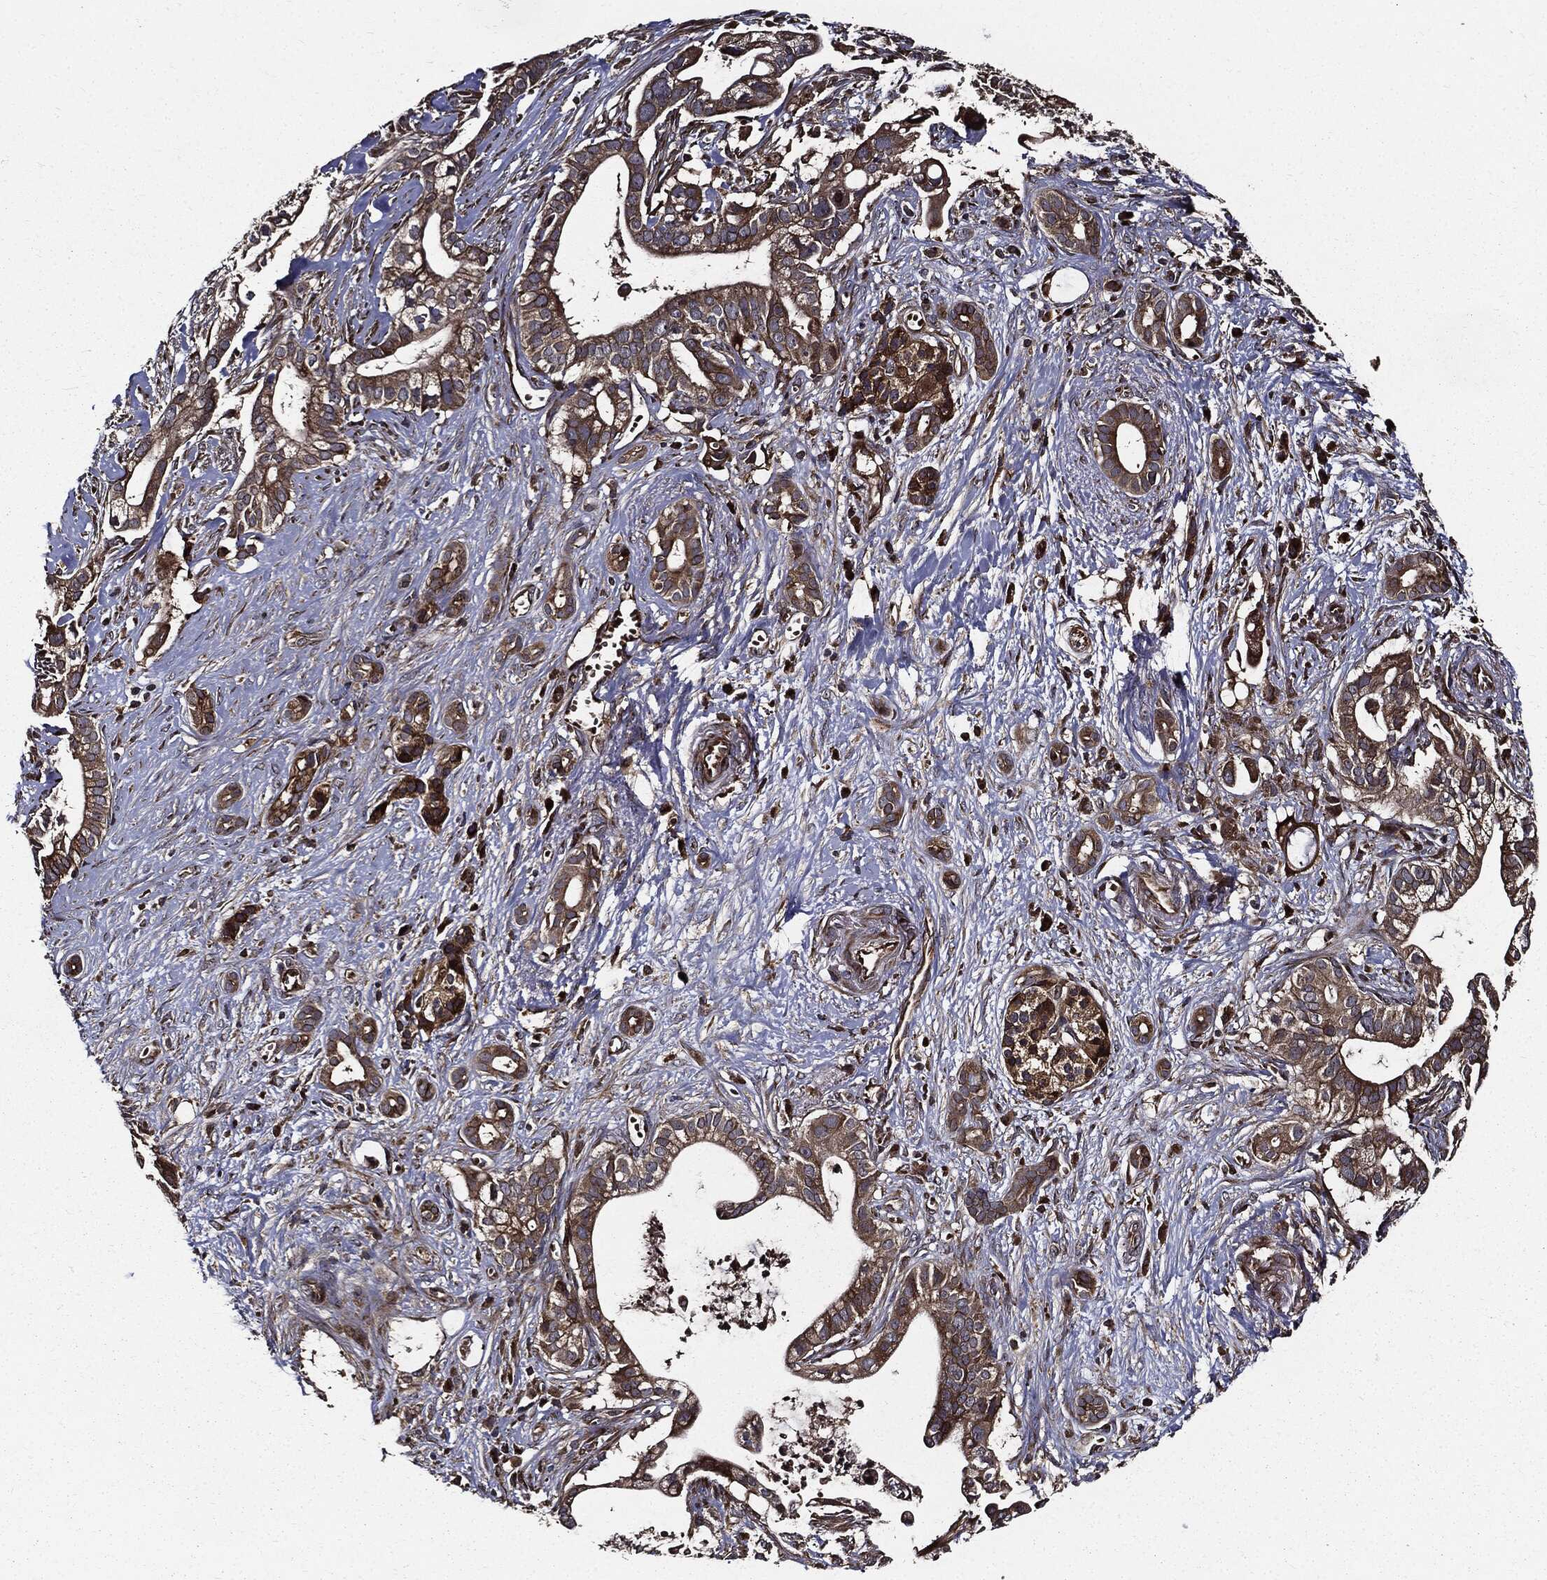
{"staining": {"intensity": "moderate", "quantity": ">75%", "location": "cytoplasmic/membranous"}, "tissue": "pancreatic cancer", "cell_type": "Tumor cells", "image_type": "cancer", "snomed": [{"axis": "morphology", "description": "Adenocarcinoma, NOS"}, {"axis": "topography", "description": "Pancreas"}], "caption": "Adenocarcinoma (pancreatic) tissue reveals moderate cytoplasmic/membranous staining in approximately >75% of tumor cells, visualized by immunohistochemistry.", "gene": "HTT", "patient": {"sex": "male", "age": 61}}